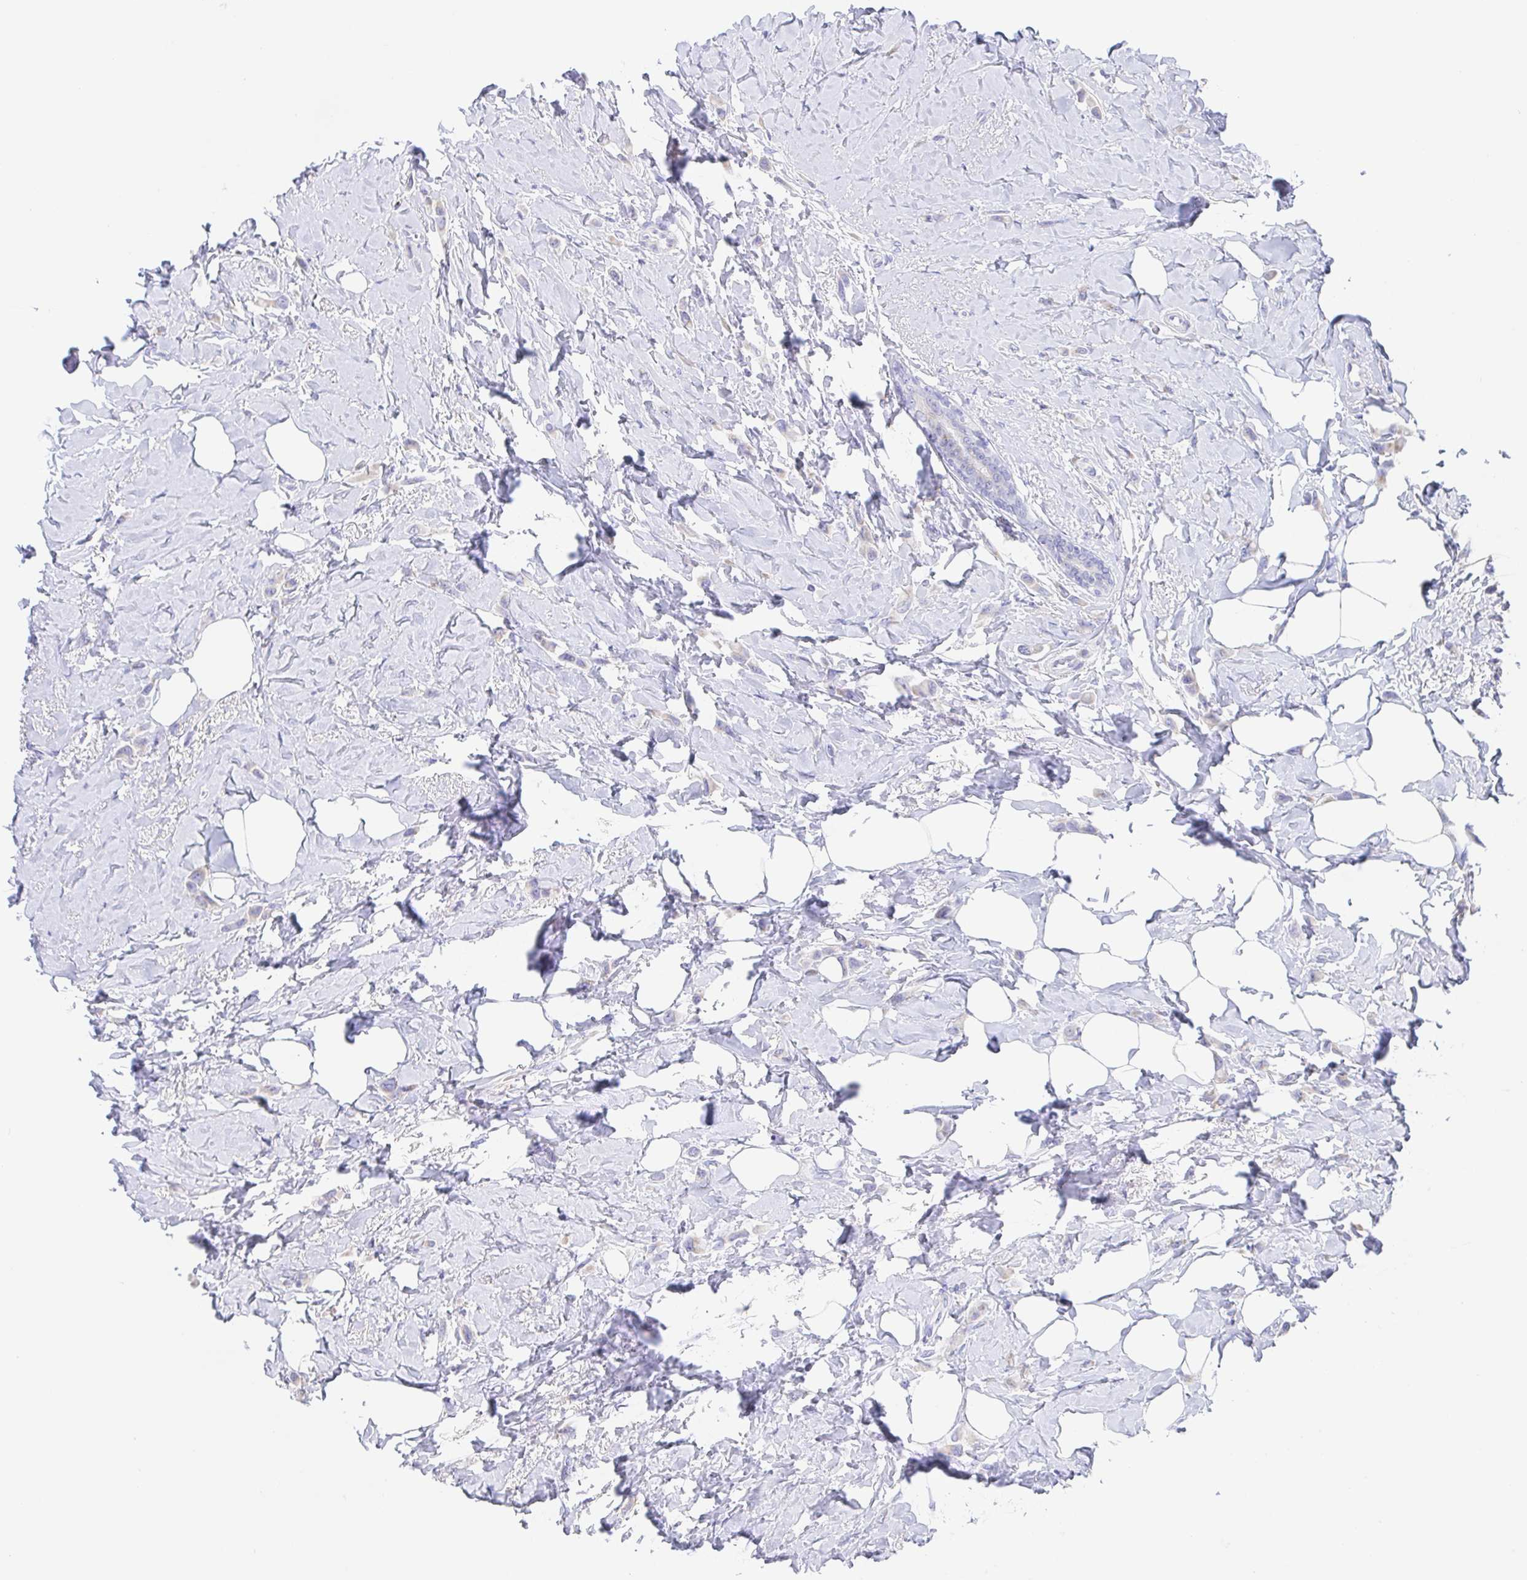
{"staining": {"intensity": "negative", "quantity": "none", "location": "none"}, "tissue": "breast cancer", "cell_type": "Tumor cells", "image_type": "cancer", "snomed": [{"axis": "morphology", "description": "Lobular carcinoma"}, {"axis": "topography", "description": "Breast"}], "caption": "Image shows no protein expression in tumor cells of breast cancer tissue.", "gene": "SCG3", "patient": {"sex": "female", "age": 66}}